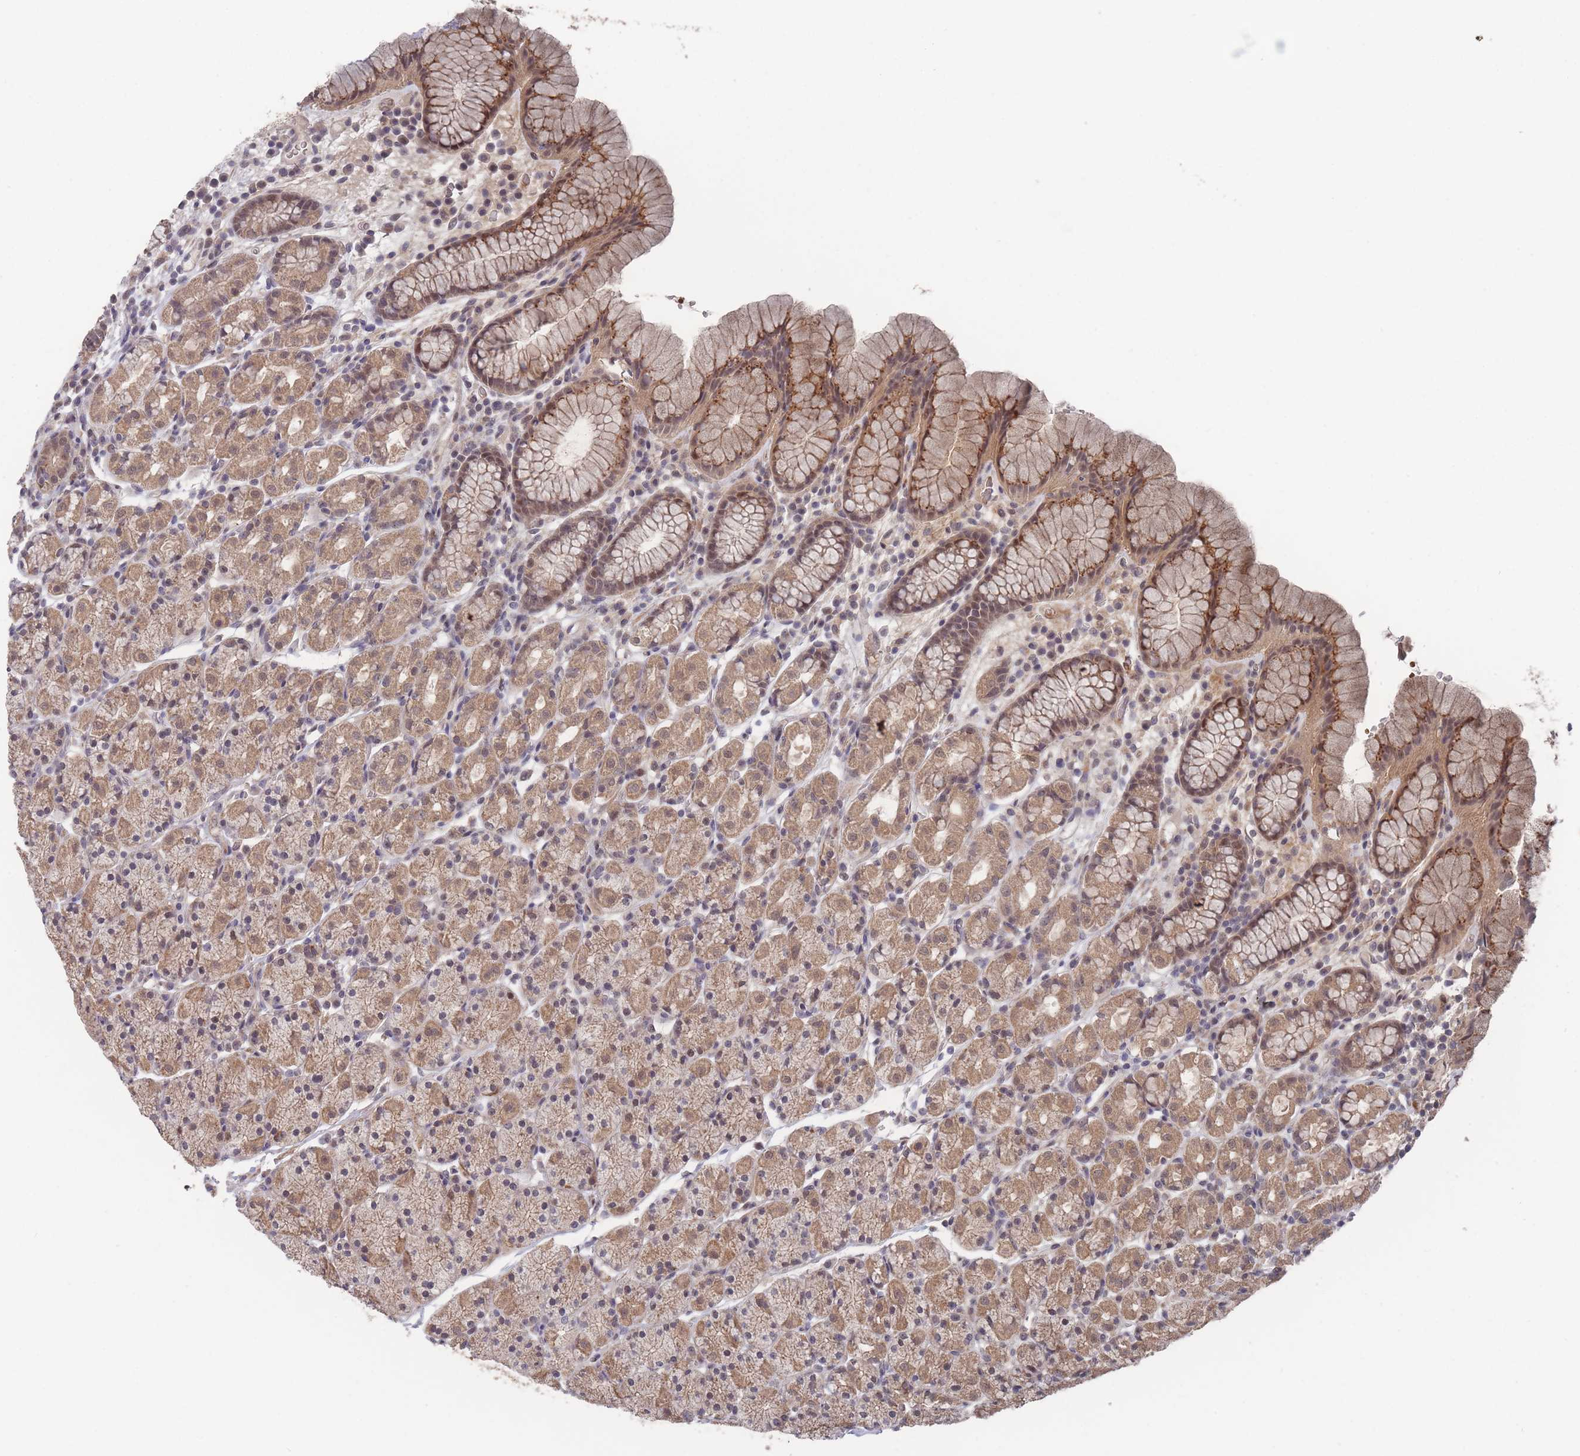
{"staining": {"intensity": "moderate", "quantity": ">75%", "location": "cytoplasmic/membranous,nuclear"}, "tissue": "stomach", "cell_type": "Glandular cells", "image_type": "normal", "snomed": [{"axis": "morphology", "description": "Normal tissue, NOS"}, {"axis": "topography", "description": "Stomach, upper"}, {"axis": "topography", "description": "Stomach"}], "caption": "Glandular cells exhibit medium levels of moderate cytoplasmic/membranous,nuclear staining in approximately >75% of cells in benign stomach. Using DAB (3,3'-diaminobenzidine) (brown) and hematoxylin (blue) stains, captured at high magnification using brightfield microscopy.", "gene": "SF3B1", "patient": {"sex": "male", "age": 62}}